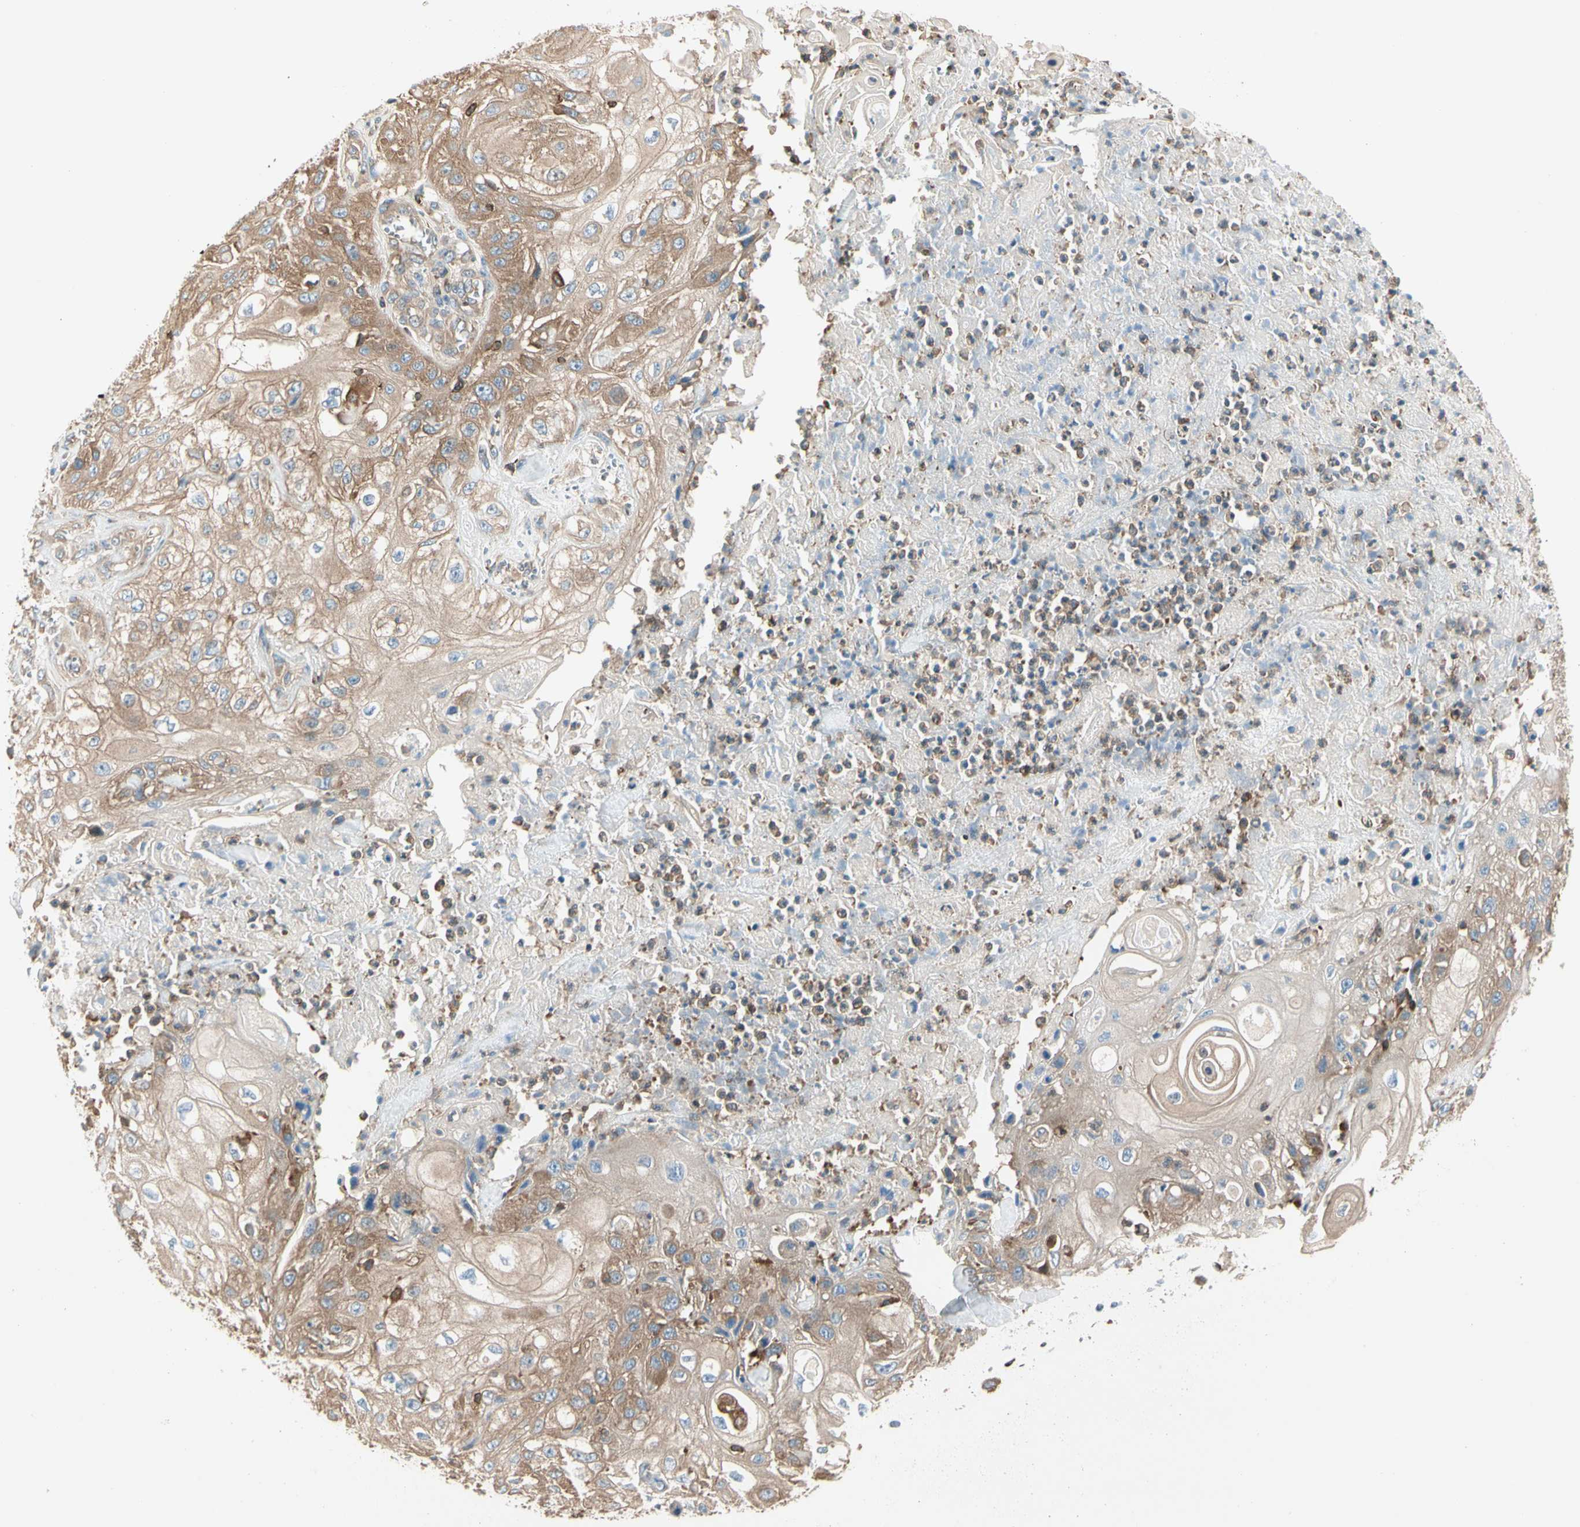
{"staining": {"intensity": "weak", "quantity": ">75%", "location": "cytoplasmic/membranous"}, "tissue": "skin cancer", "cell_type": "Tumor cells", "image_type": "cancer", "snomed": [{"axis": "morphology", "description": "Squamous cell carcinoma, NOS"}, {"axis": "morphology", "description": "Squamous cell carcinoma, metastatic, NOS"}, {"axis": "topography", "description": "Skin"}, {"axis": "topography", "description": "Lymph node"}], "caption": "Skin cancer (metastatic squamous cell carcinoma) stained for a protein reveals weak cytoplasmic/membranous positivity in tumor cells. (DAB = brown stain, brightfield microscopy at high magnification).", "gene": "CAPZA2", "patient": {"sex": "male", "age": 75}}